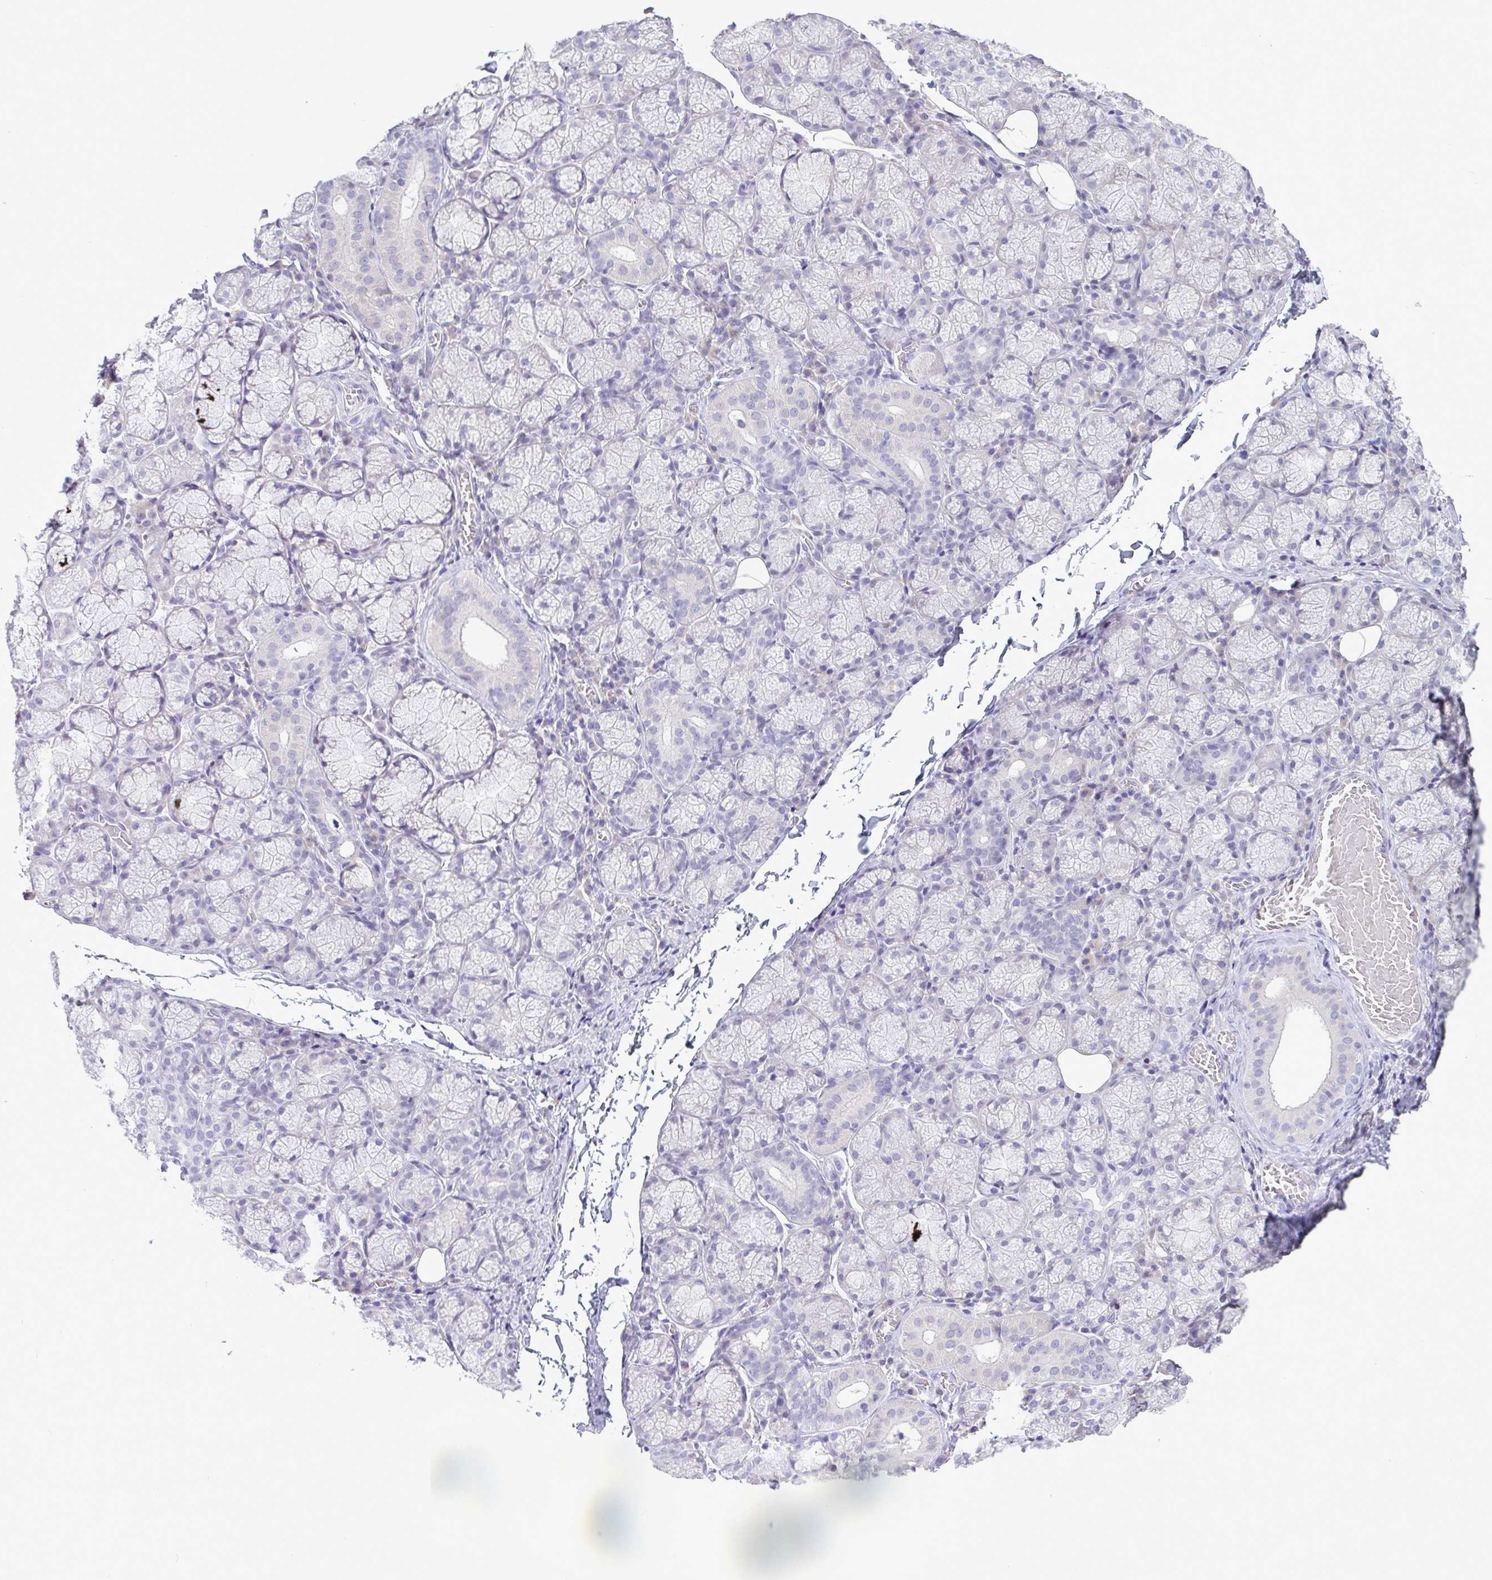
{"staining": {"intensity": "negative", "quantity": "none", "location": "none"}, "tissue": "salivary gland", "cell_type": "Glandular cells", "image_type": "normal", "snomed": [{"axis": "morphology", "description": "Normal tissue, NOS"}, {"axis": "topography", "description": "Salivary gland"}], "caption": "Human salivary gland stained for a protein using immunohistochemistry (IHC) exhibits no positivity in glandular cells.", "gene": "C4orf33", "patient": {"sex": "female", "age": 24}}